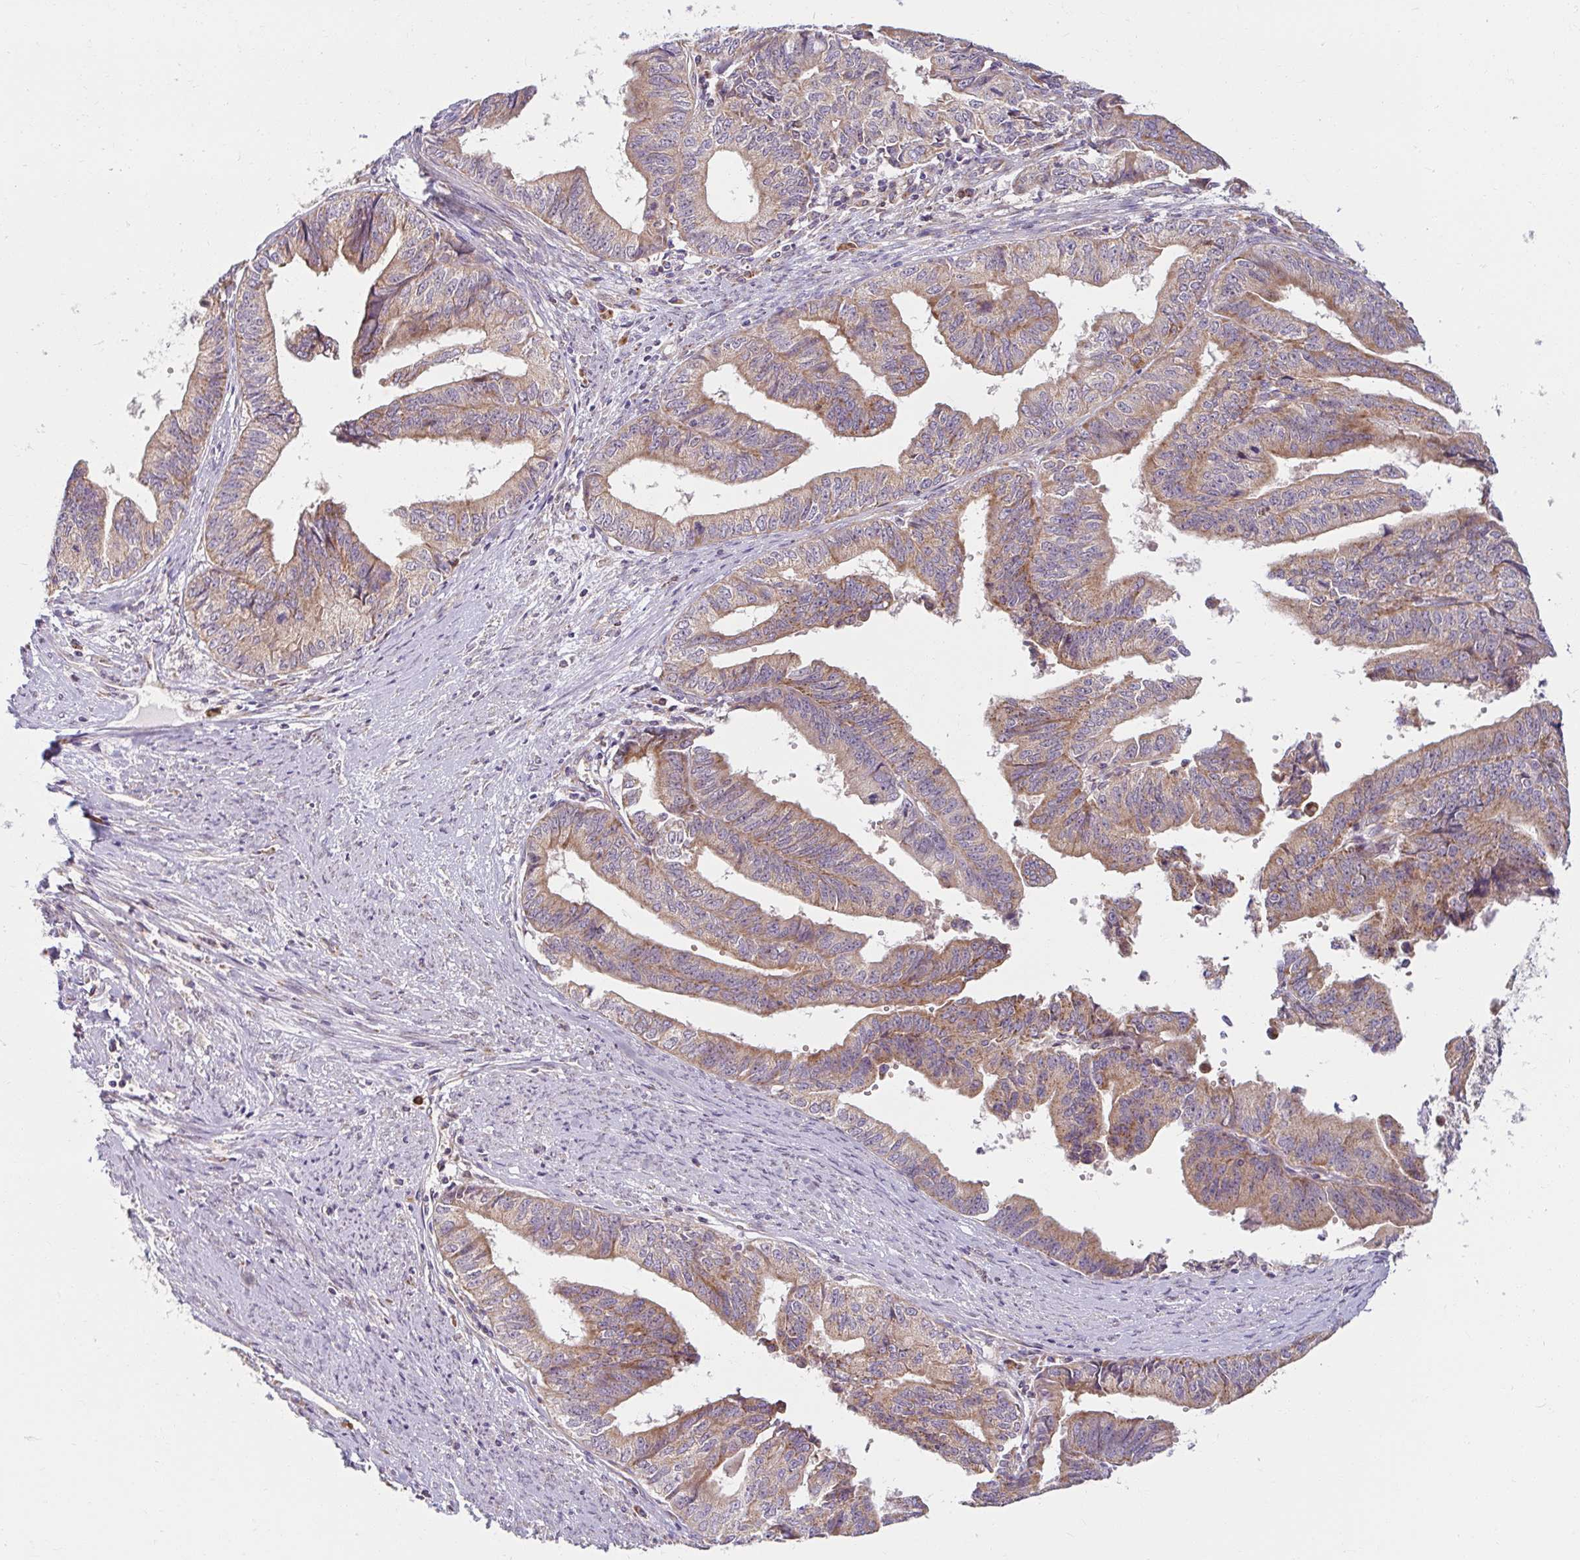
{"staining": {"intensity": "moderate", "quantity": ">75%", "location": "cytoplasmic/membranous"}, "tissue": "endometrial cancer", "cell_type": "Tumor cells", "image_type": "cancer", "snomed": [{"axis": "morphology", "description": "Adenocarcinoma, NOS"}, {"axis": "topography", "description": "Endometrium"}], "caption": "A photomicrograph of endometrial cancer stained for a protein exhibits moderate cytoplasmic/membranous brown staining in tumor cells.", "gene": "SKP2", "patient": {"sex": "female", "age": 65}}